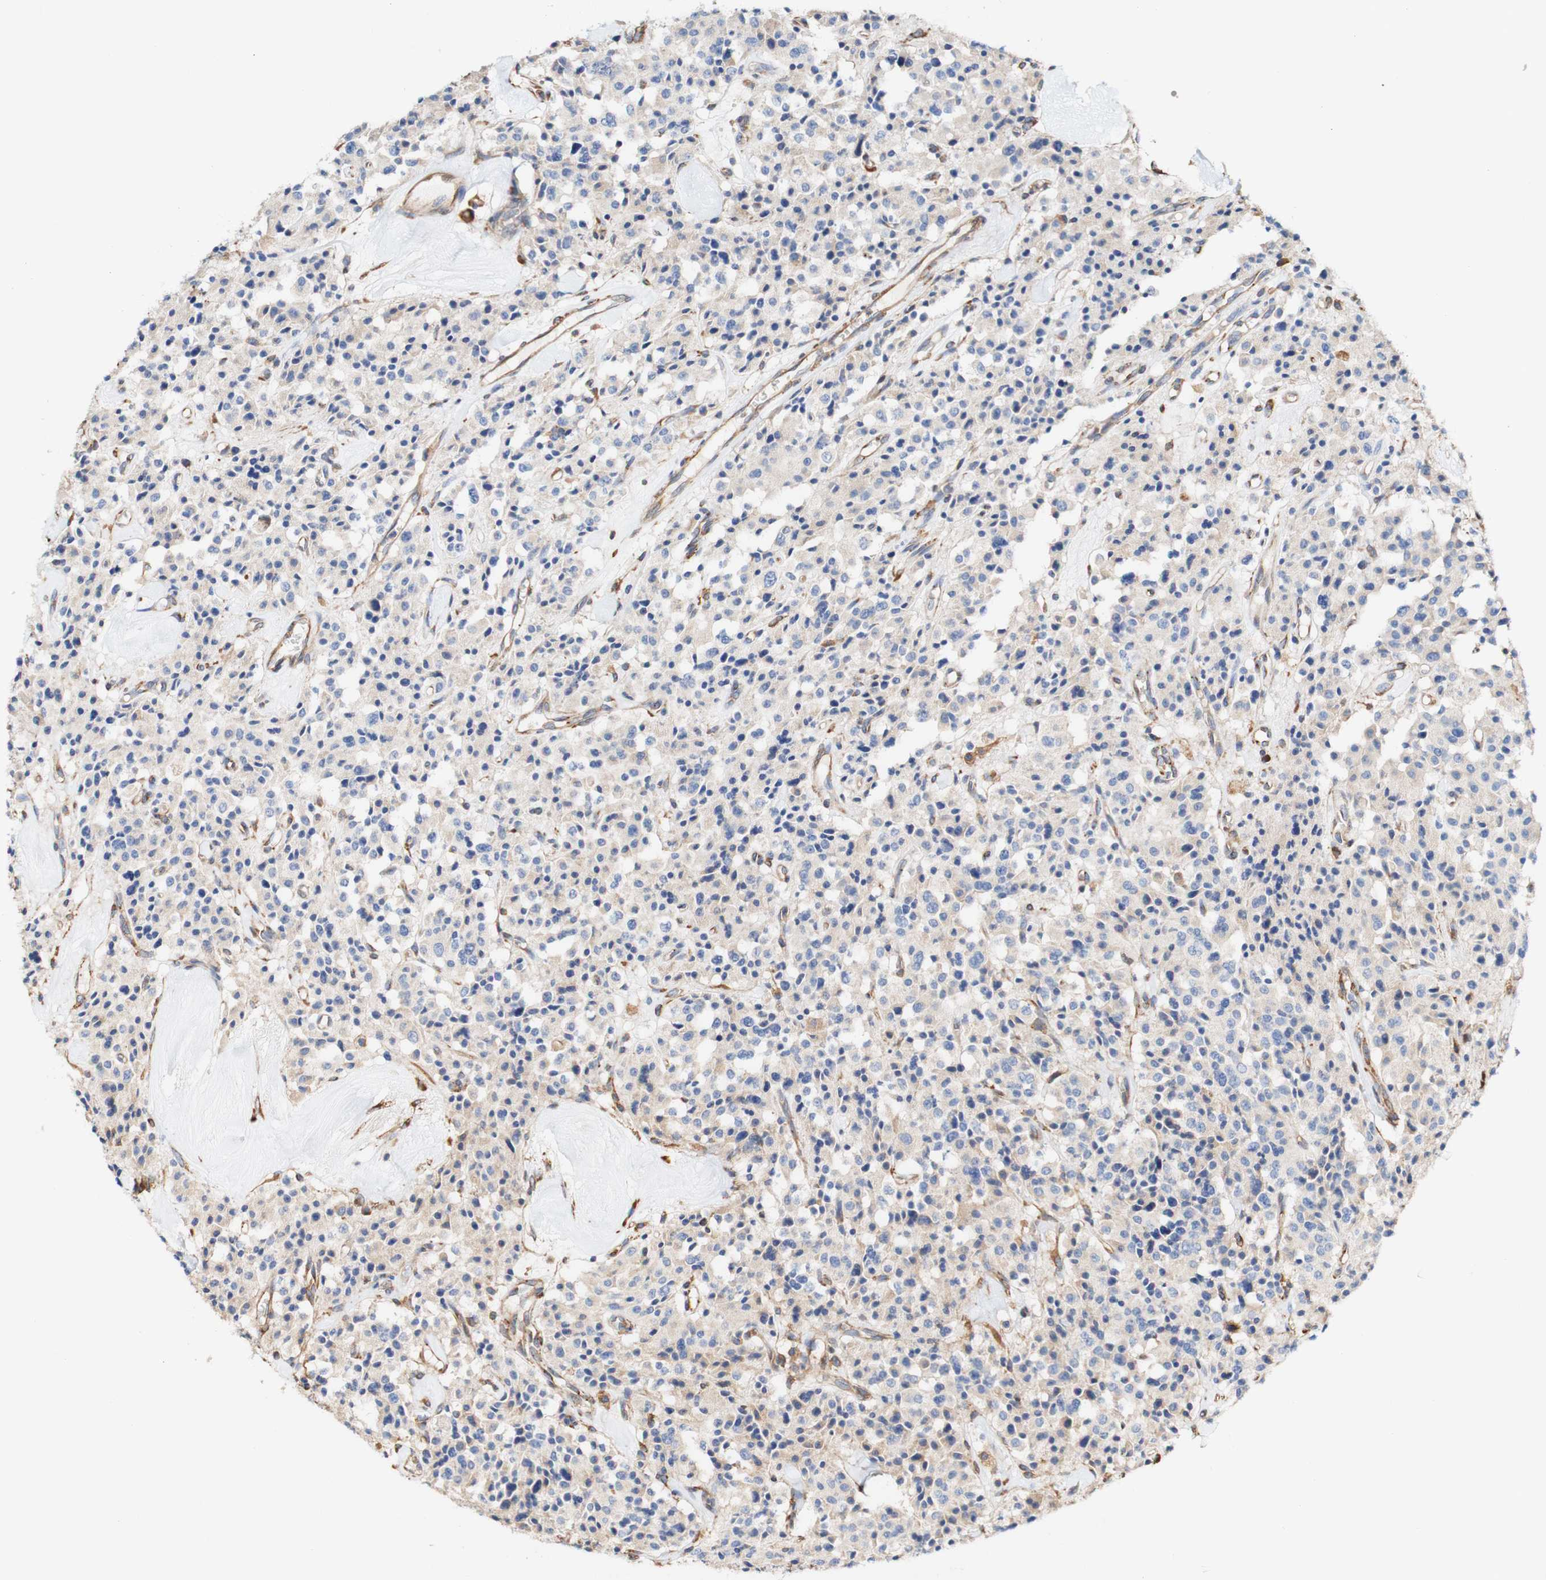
{"staining": {"intensity": "negative", "quantity": "none", "location": "none"}, "tissue": "carcinoid", "cell_type": "Tumor cells", "image_type": "cancer", "snomed": [{"axis": "morphology", "description": "Carcinoid, malignant, NOS"}, {"axis": "topography", "description": "Lung"}], "caption": "An image of carcinoid (malignant) stained for a protein exhibits no brown staining in tumor cells.", "gene": "EIF2AK4", "patient": {"sex": "male", "age": 30}}